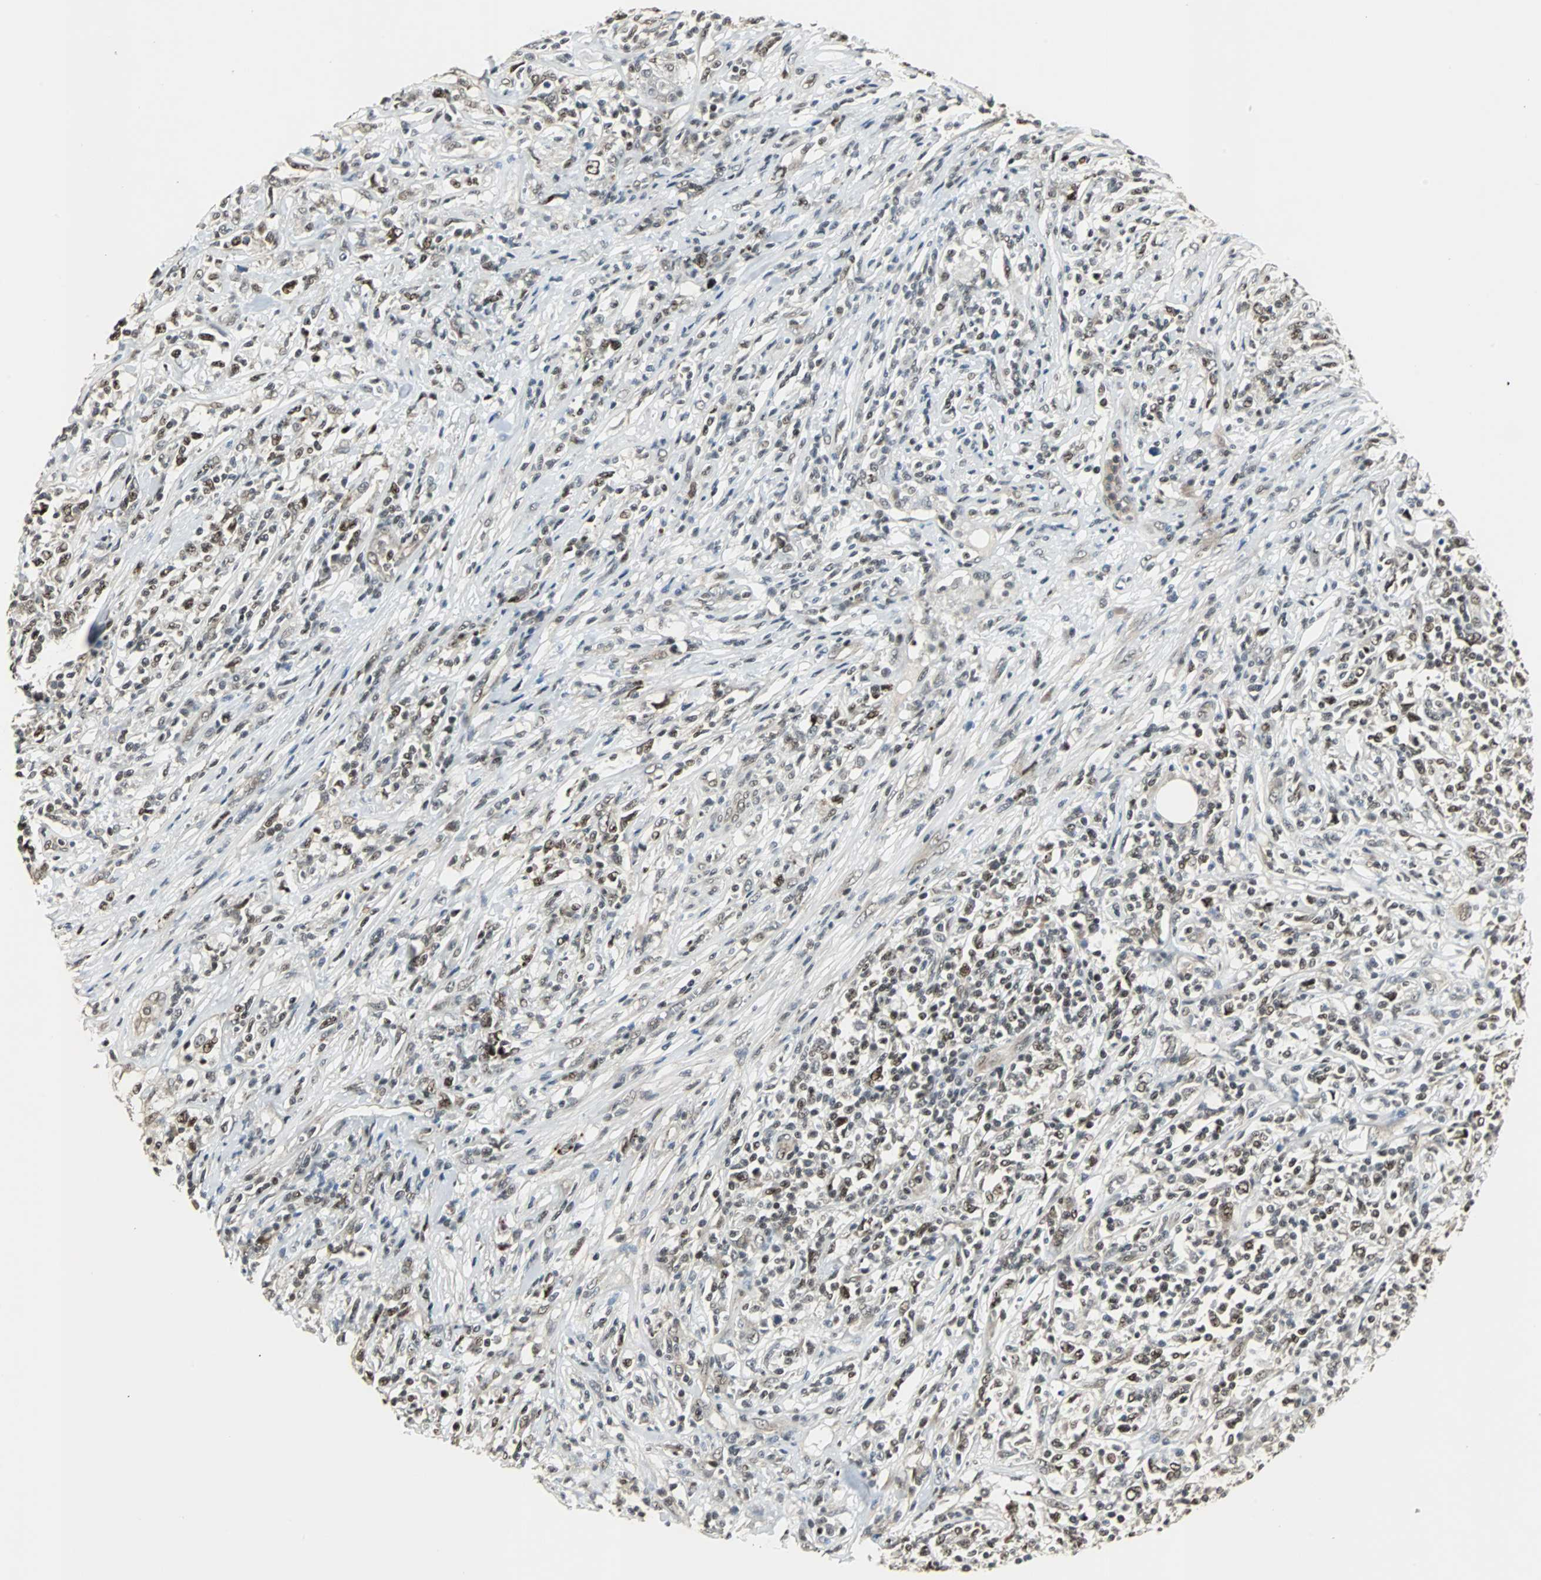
{"staining": {"intensity": "strong", "quantity": "25%-75%", "location": "nuclear"}, "tissue": "lymphoma", "cell_type": "Tumor cells", "image_type": "cancer", "snomed": [{"axis": "morphology", "description": "Malignant lymphoma, non-Hodgkin's type, High grade"}, {"axis": "topography", "description": "Lymph node"}], "caption": "Immunohistochemical staining of human lymphoma displays high levels of strong nuclear staining in about 25%-75% of tumor cells.", "gene": "MED4", "patient": {"sex": "female", "age": 84}}